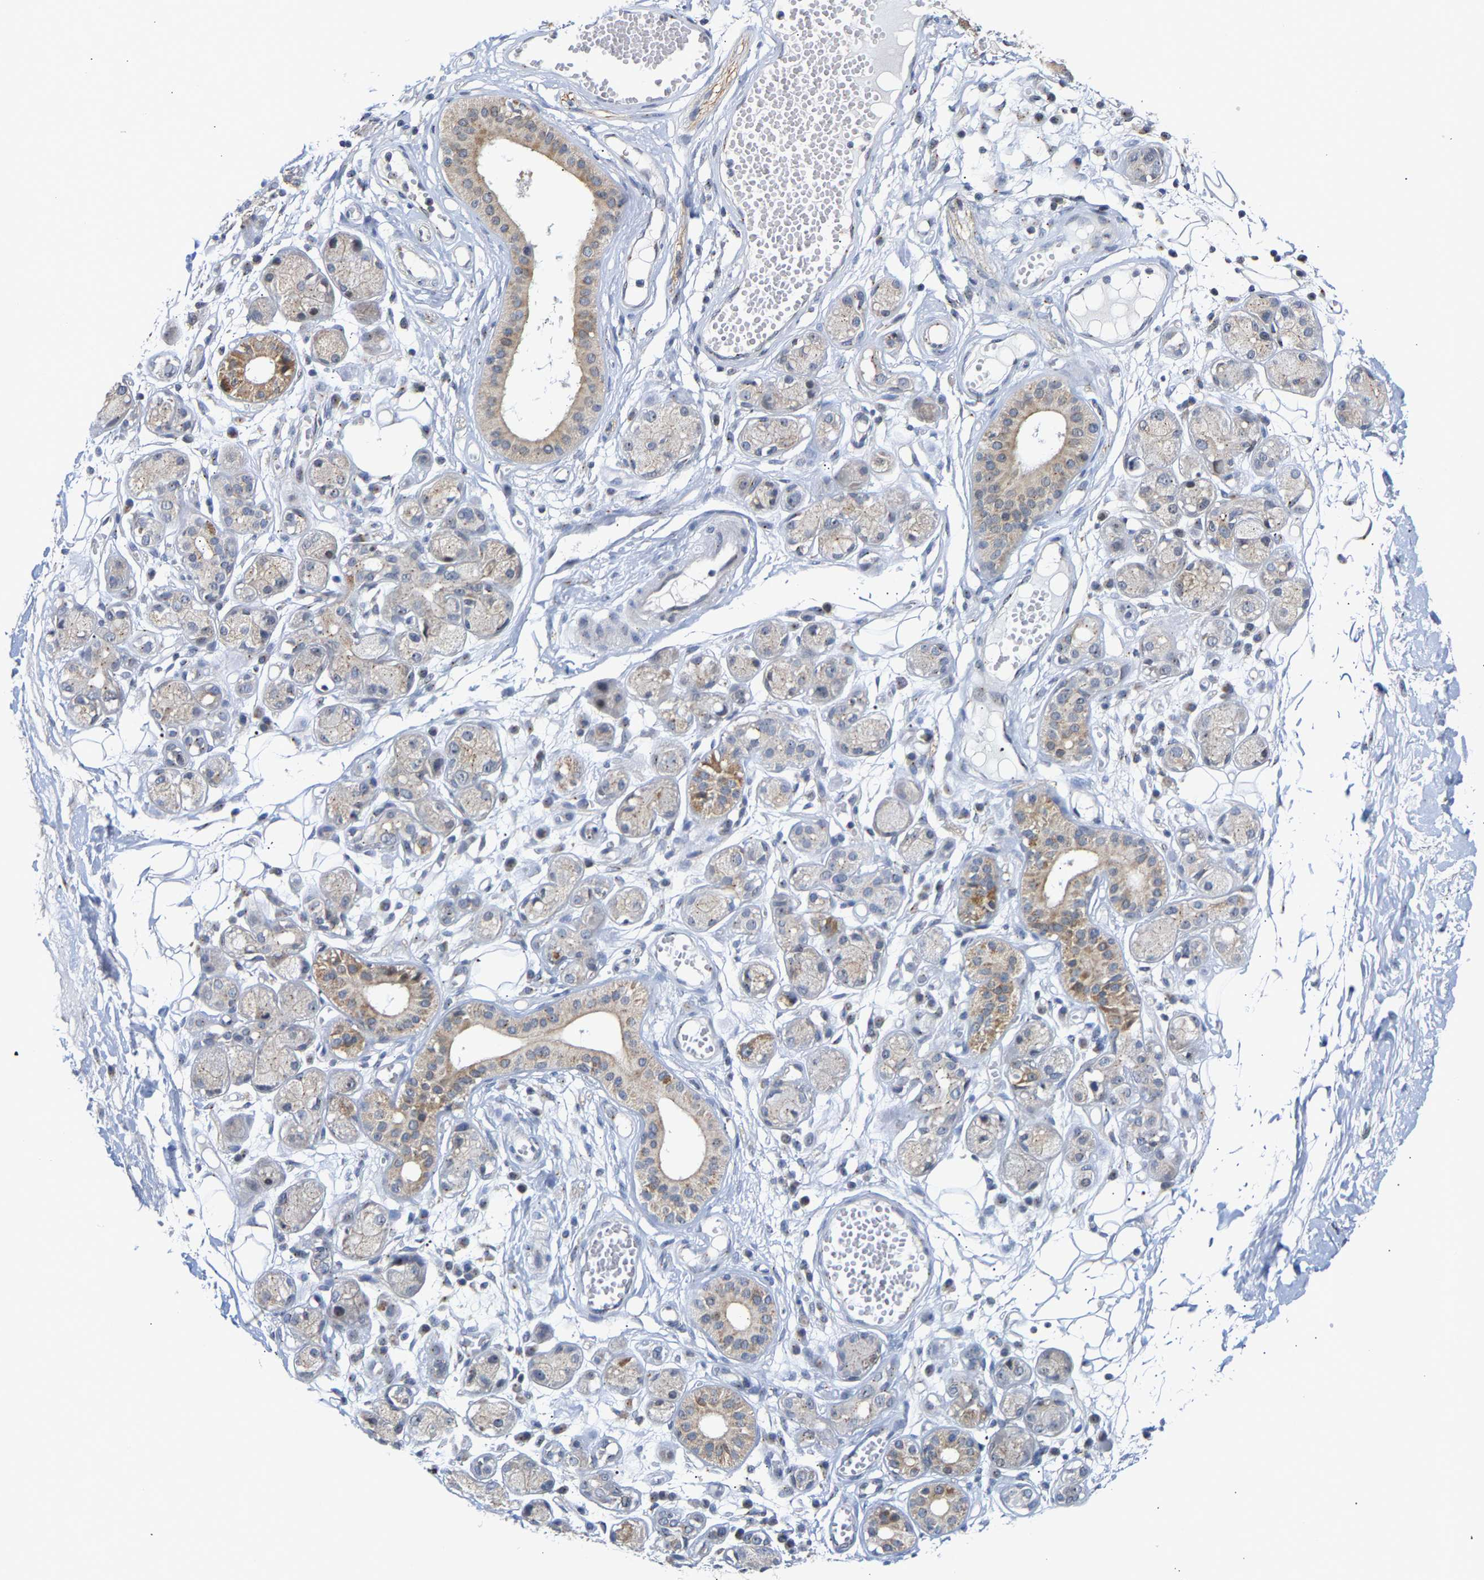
{"staining": {"intensity": "negative", "quantity": "none", "location": "none"}, "tissue": "adipose tissue", "cell_type": "Adipocytes", "image_type": "normal", "snomed": [{"axis": "morphology", "description": "Normal tissue, NOS"}, {"axis": "morphology", "description": "Inflammation, NOS"}, {"axis": "topography", "description": "Salivary gland"}, {"axis": "topography", "description": "Peripheral nerve tissue"}], "caption": "This is an immunohistochemistry (IHC) histopathology image of benign human adipose tissue. There is no positivity in adipocytes.", "gene": "PCNT", "patient": {"sex": "female", "age": 75}}